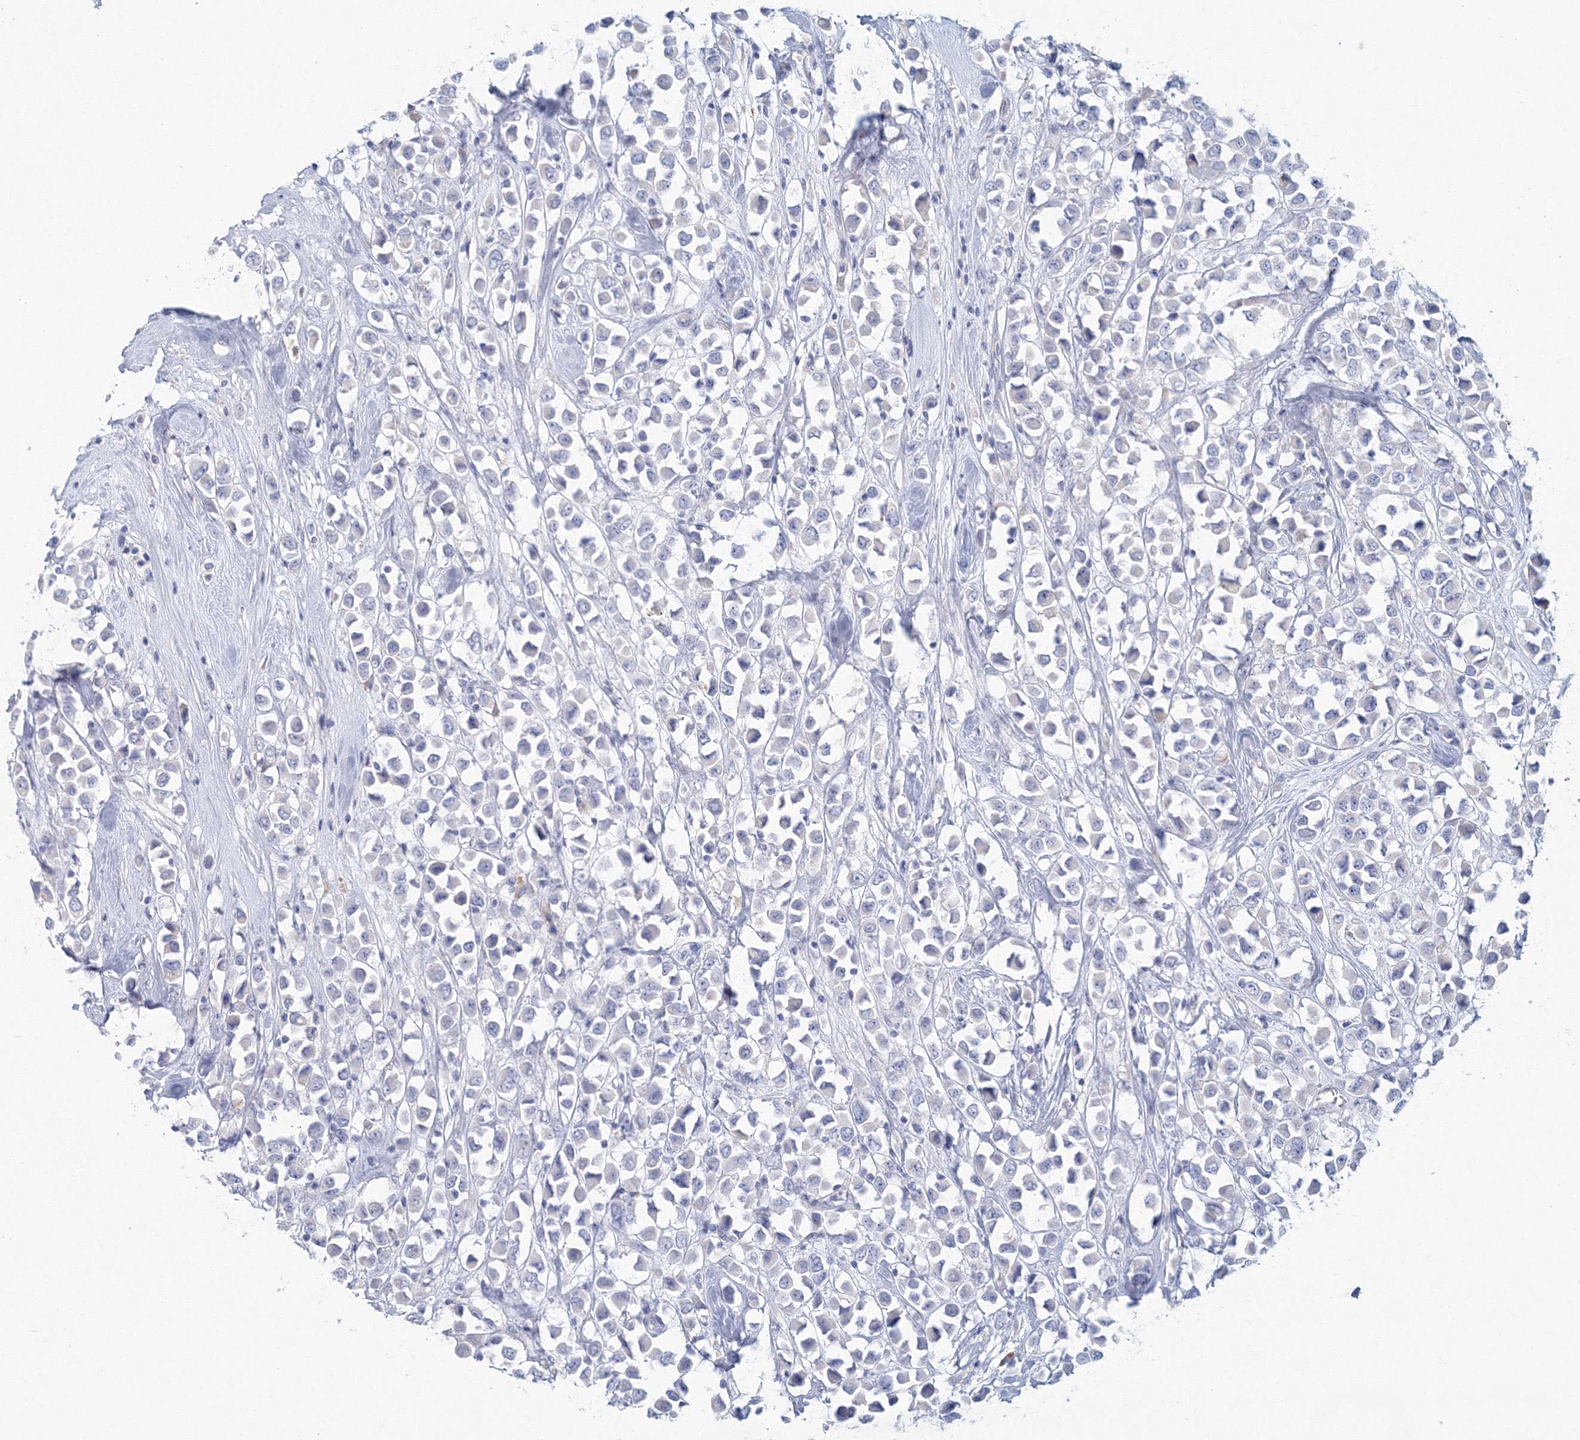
{"staining": {"intensity": "negative", "quantity": "none", "location": "none"}, "tissue": "breast cancer", "cell_type": "Tumor cells", "image_type": "cancer", "snomed": [{"axis": "morphology", "description": "Duct carcinoma"}, {"axis": "topography", "description": "Breast"}], "caption": "This photomicrograph is of breast cancer stained with immunohistochemistry (IHC) to label a protein in brown with the nuclei are counter-stained blue. There is no positivity in tumor cells. (Brightfield microscopy of DAB immunohistochemistry (IHC) at high magnification).", "gene": "VSIG1", "patient": {"sex": "female", "age": 61}}